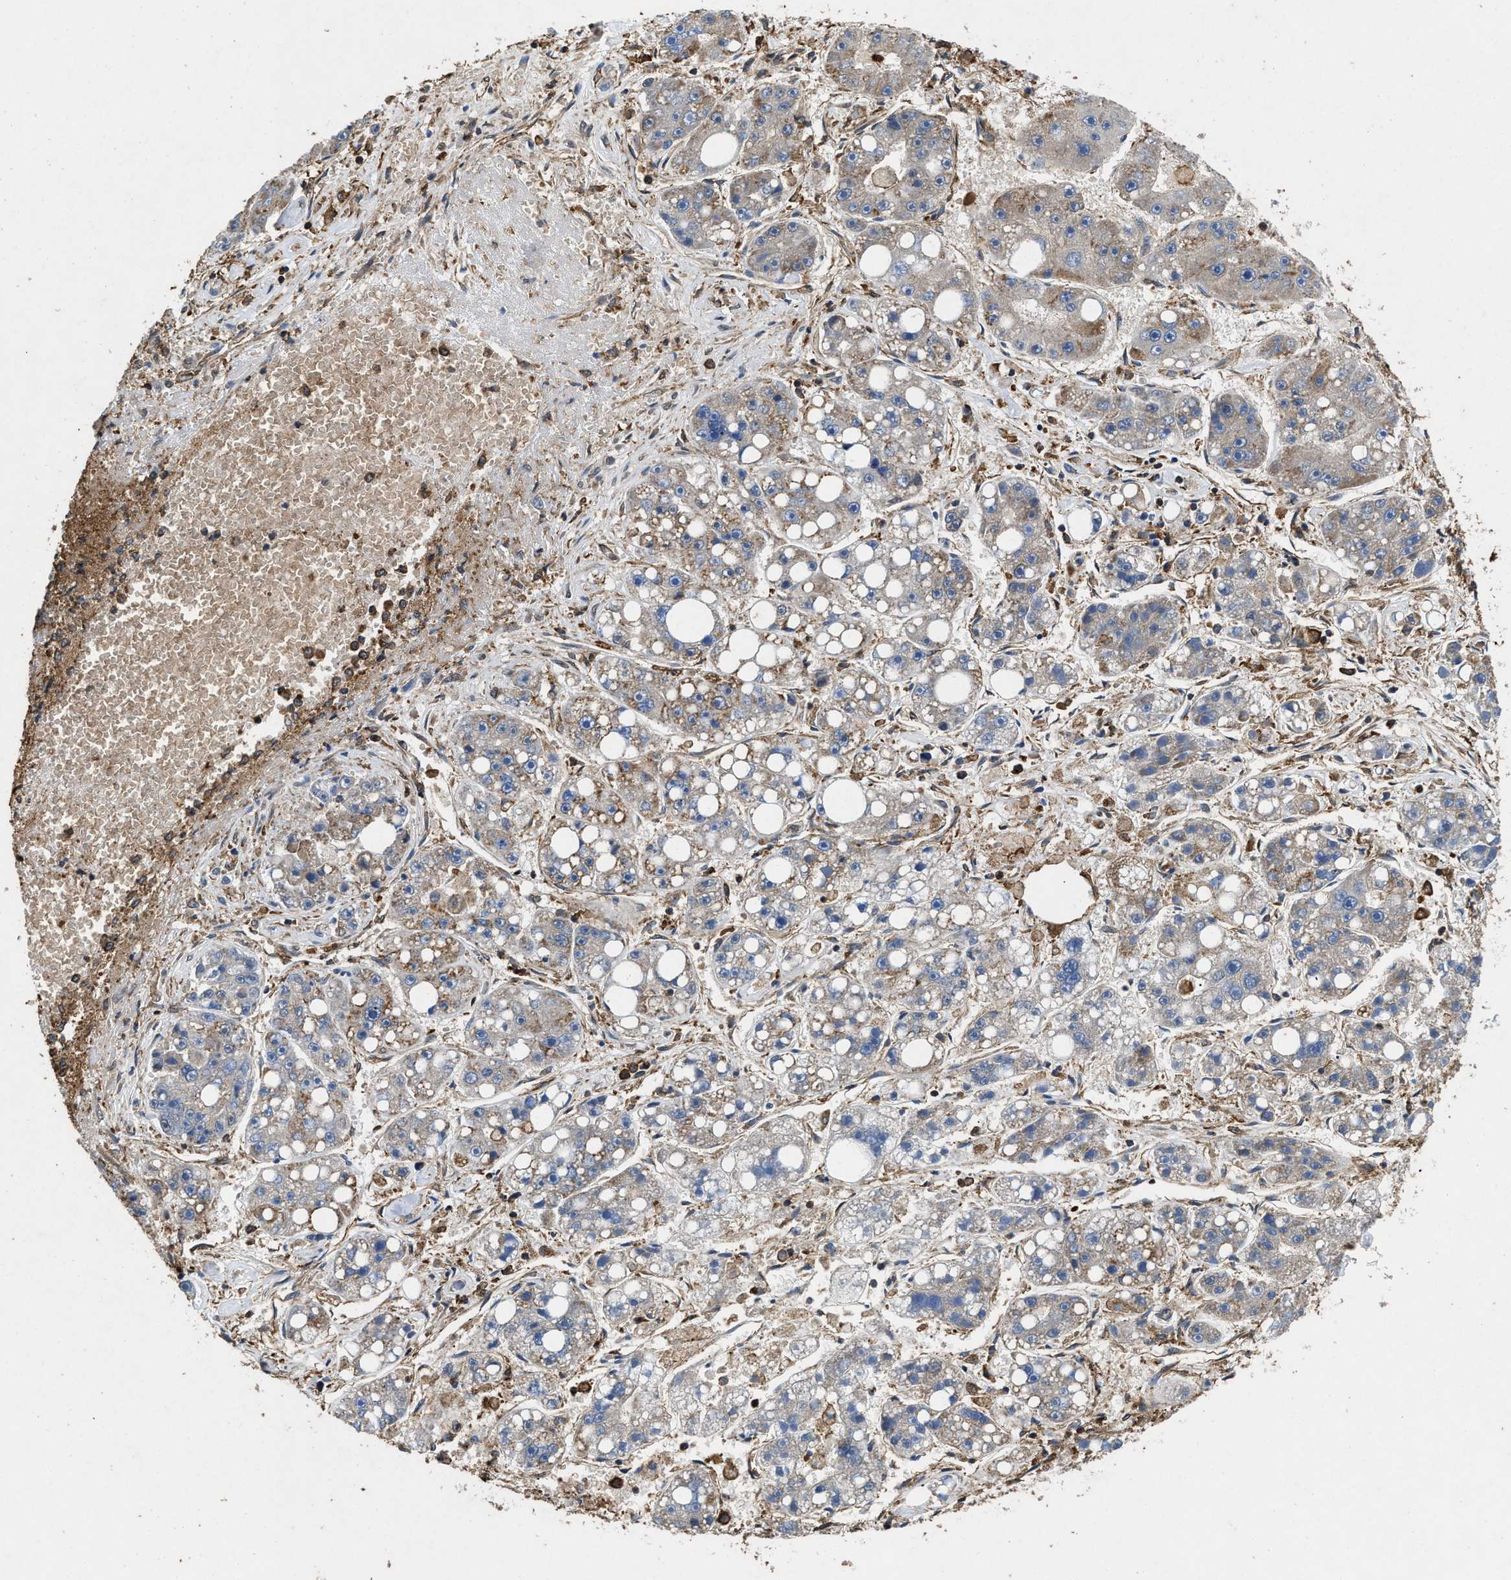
{"staining": {"intensity": "weak", "quantity": "<25%", "location": "cytoplasmic/membranous"}, "tissue": "liver cancer", "cell_type": "Tumor cells", "image_type": "cancer", "snomed": [{"axis": "morphology", "description": "Carcinoma, Hepatocellular, NOS"}, {"axis": "topography", "description": "Liver"}], "caption": "The immunohistochemistry (IHC) histopathology image has no significant staining in tumor cells of liver cancer tissue.", "gene": "LINGO2", "patient": {"sex": "female", "age": 61}}